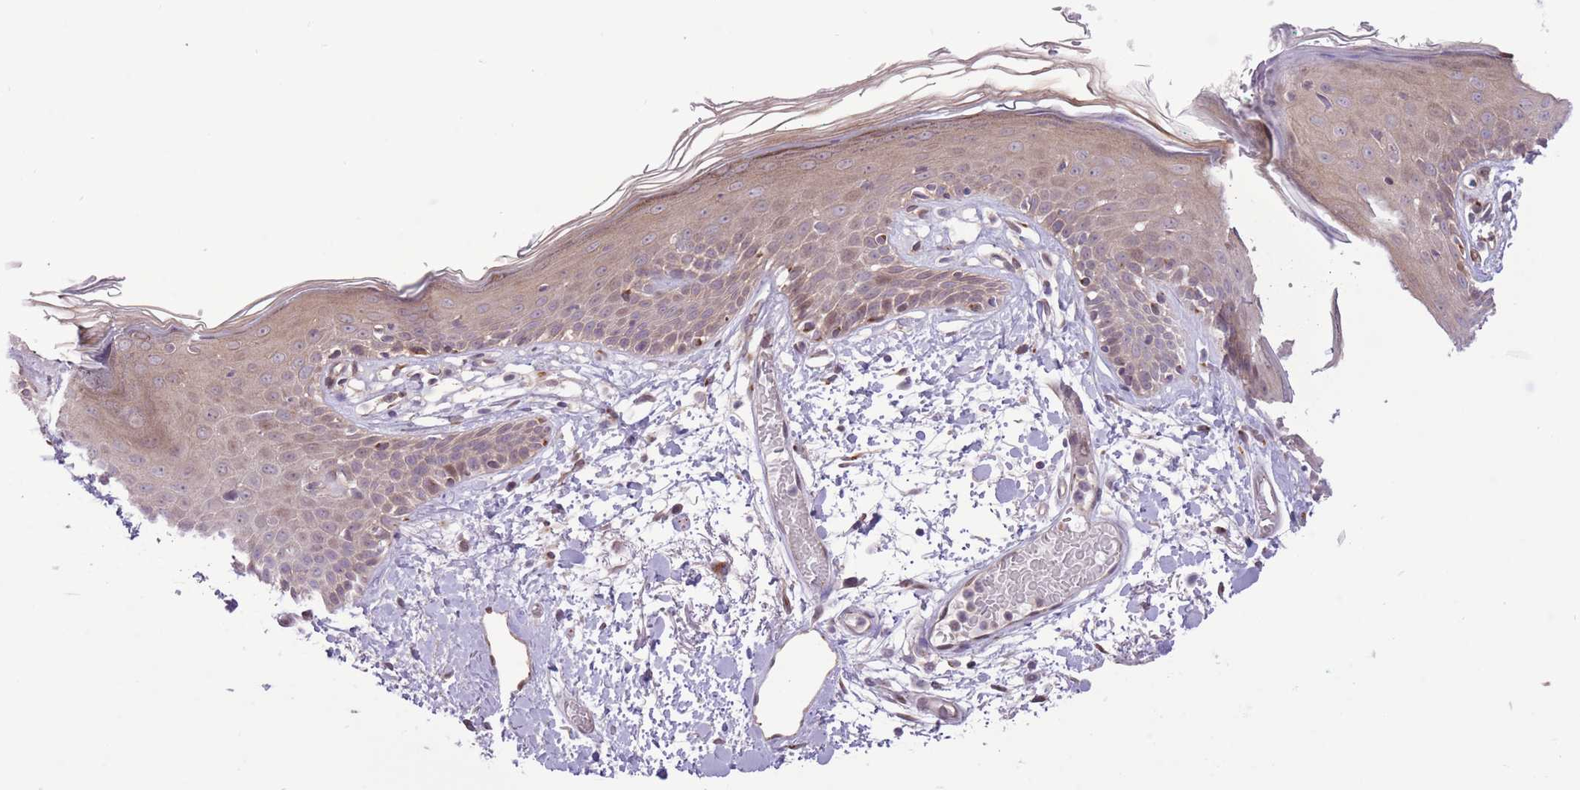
{"staining": {"intensity": "weak", "quantity": ">75%", "location": "cytoplasmic/membranous"}, "tissue": "skin", "cell_type": "Fibroblasts", "image_type": "normal", "snomed": [{"axis": "morphology", "description": "Normal tissue, NOS"}, {"axis": "topography", "description": "Skin"}], "caption": "Immunohistochemical staining of normal skin demonstrates >75% levels of weak cytoplasmic/membranous protein positivity in approximately >75% of fibroblasts. The protein is stained brown, and the nuclei are stained in blue (DAB (3,3'-diaminobenzidine) IHC with brightfield microscopy, high magnification).", "gene": "ZBED5", "patient": {"sex": "male", "age": 79}}